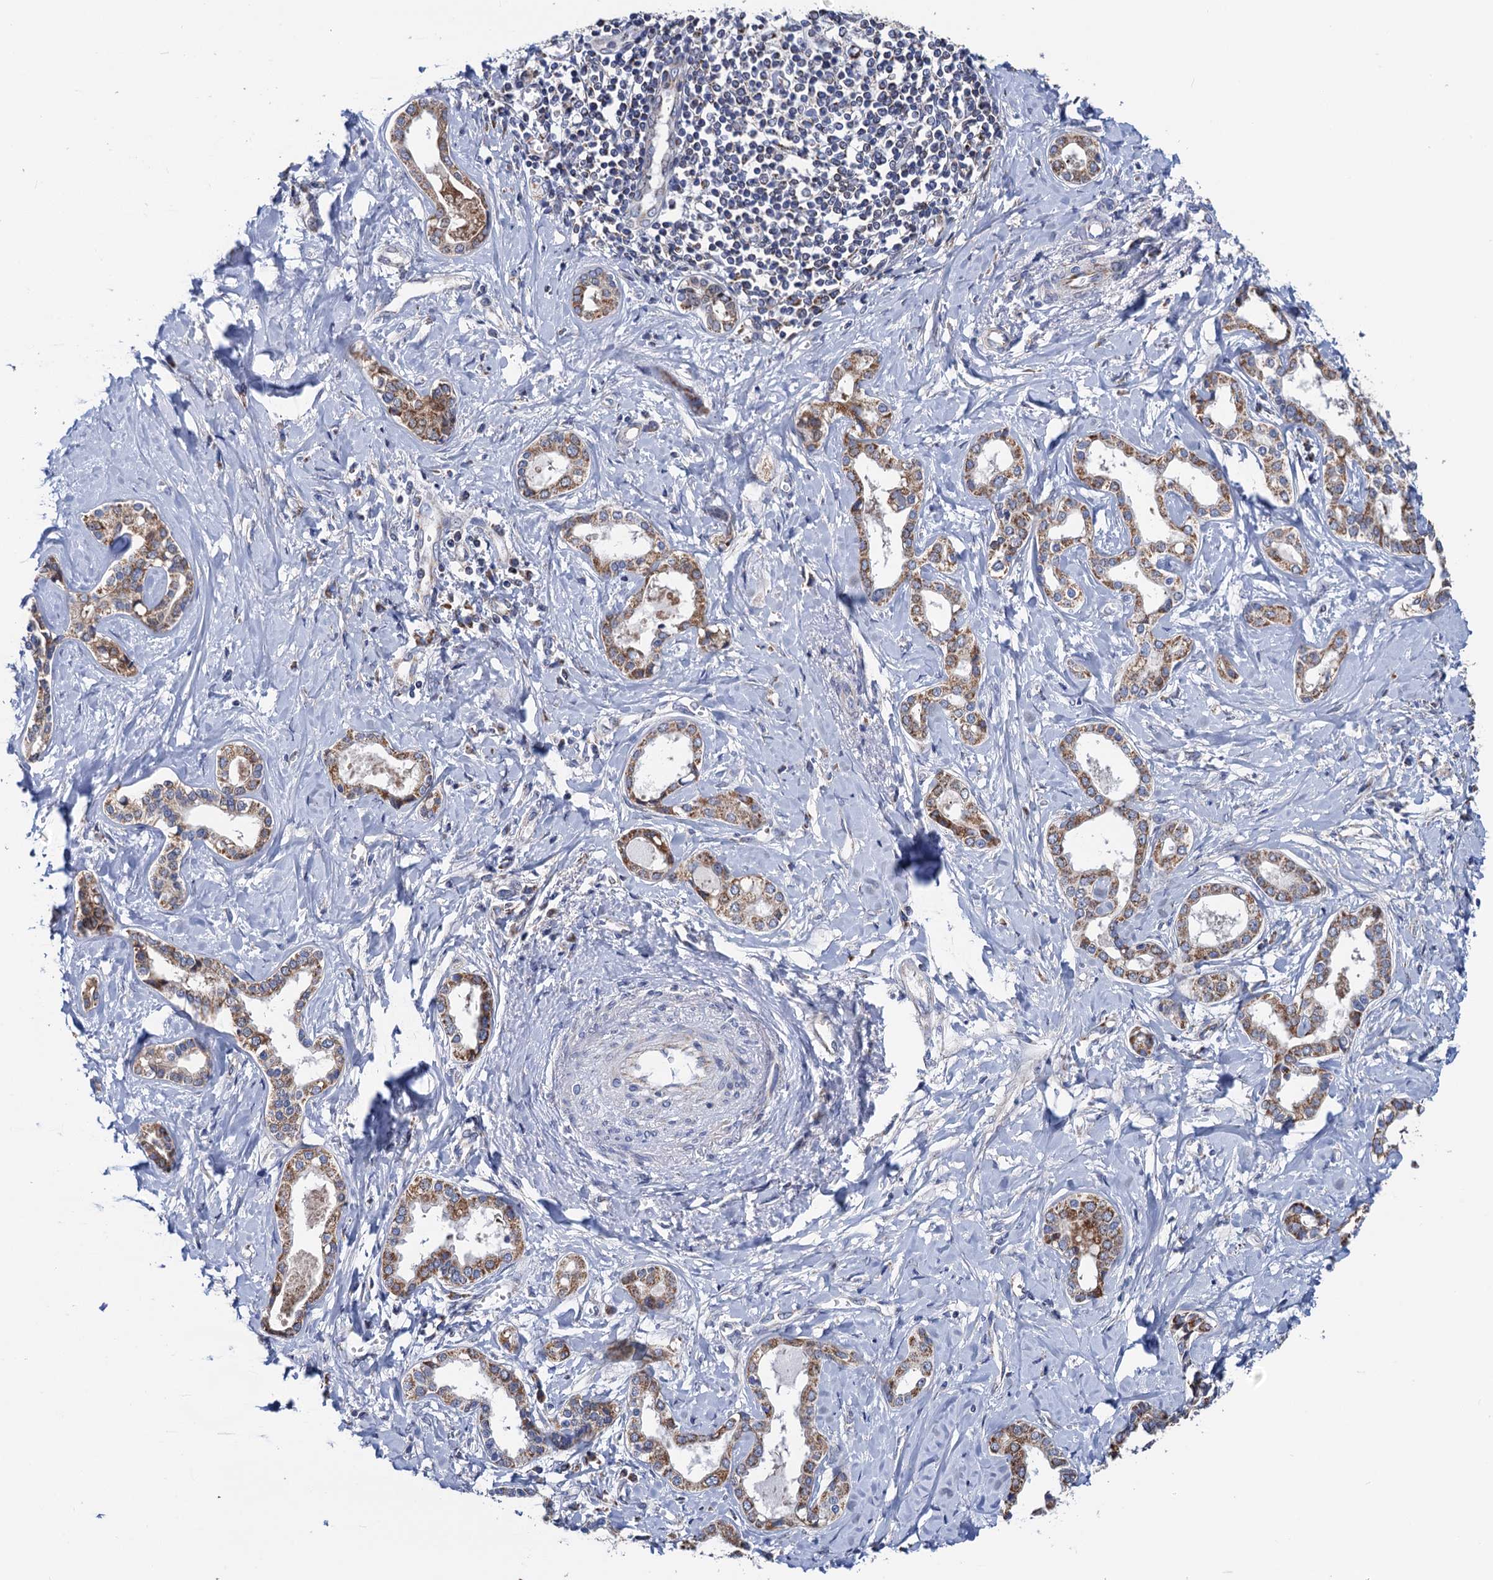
{"staining": {"intensity": "moderate", "quantity": ">75%", "location": "cytoplasmic/membranous"}, "tissue": "liver cancer", "cell_type": "Tumor cells", "image_type": "cancer", "snomed": [{"axis": "morphology", "description": "Cholangiocarcinoma"}, {"axis": "topography", "description": "Liver"}], "caption": "This histopathology image shows IHC staining of cholangiocarcinoma (liver), with medium moderate cytoplasmic/membranous positivity in about >75% of tumor cells.", "gene": "PTCD3", "patient": {"sex": "female", "age": 77}}